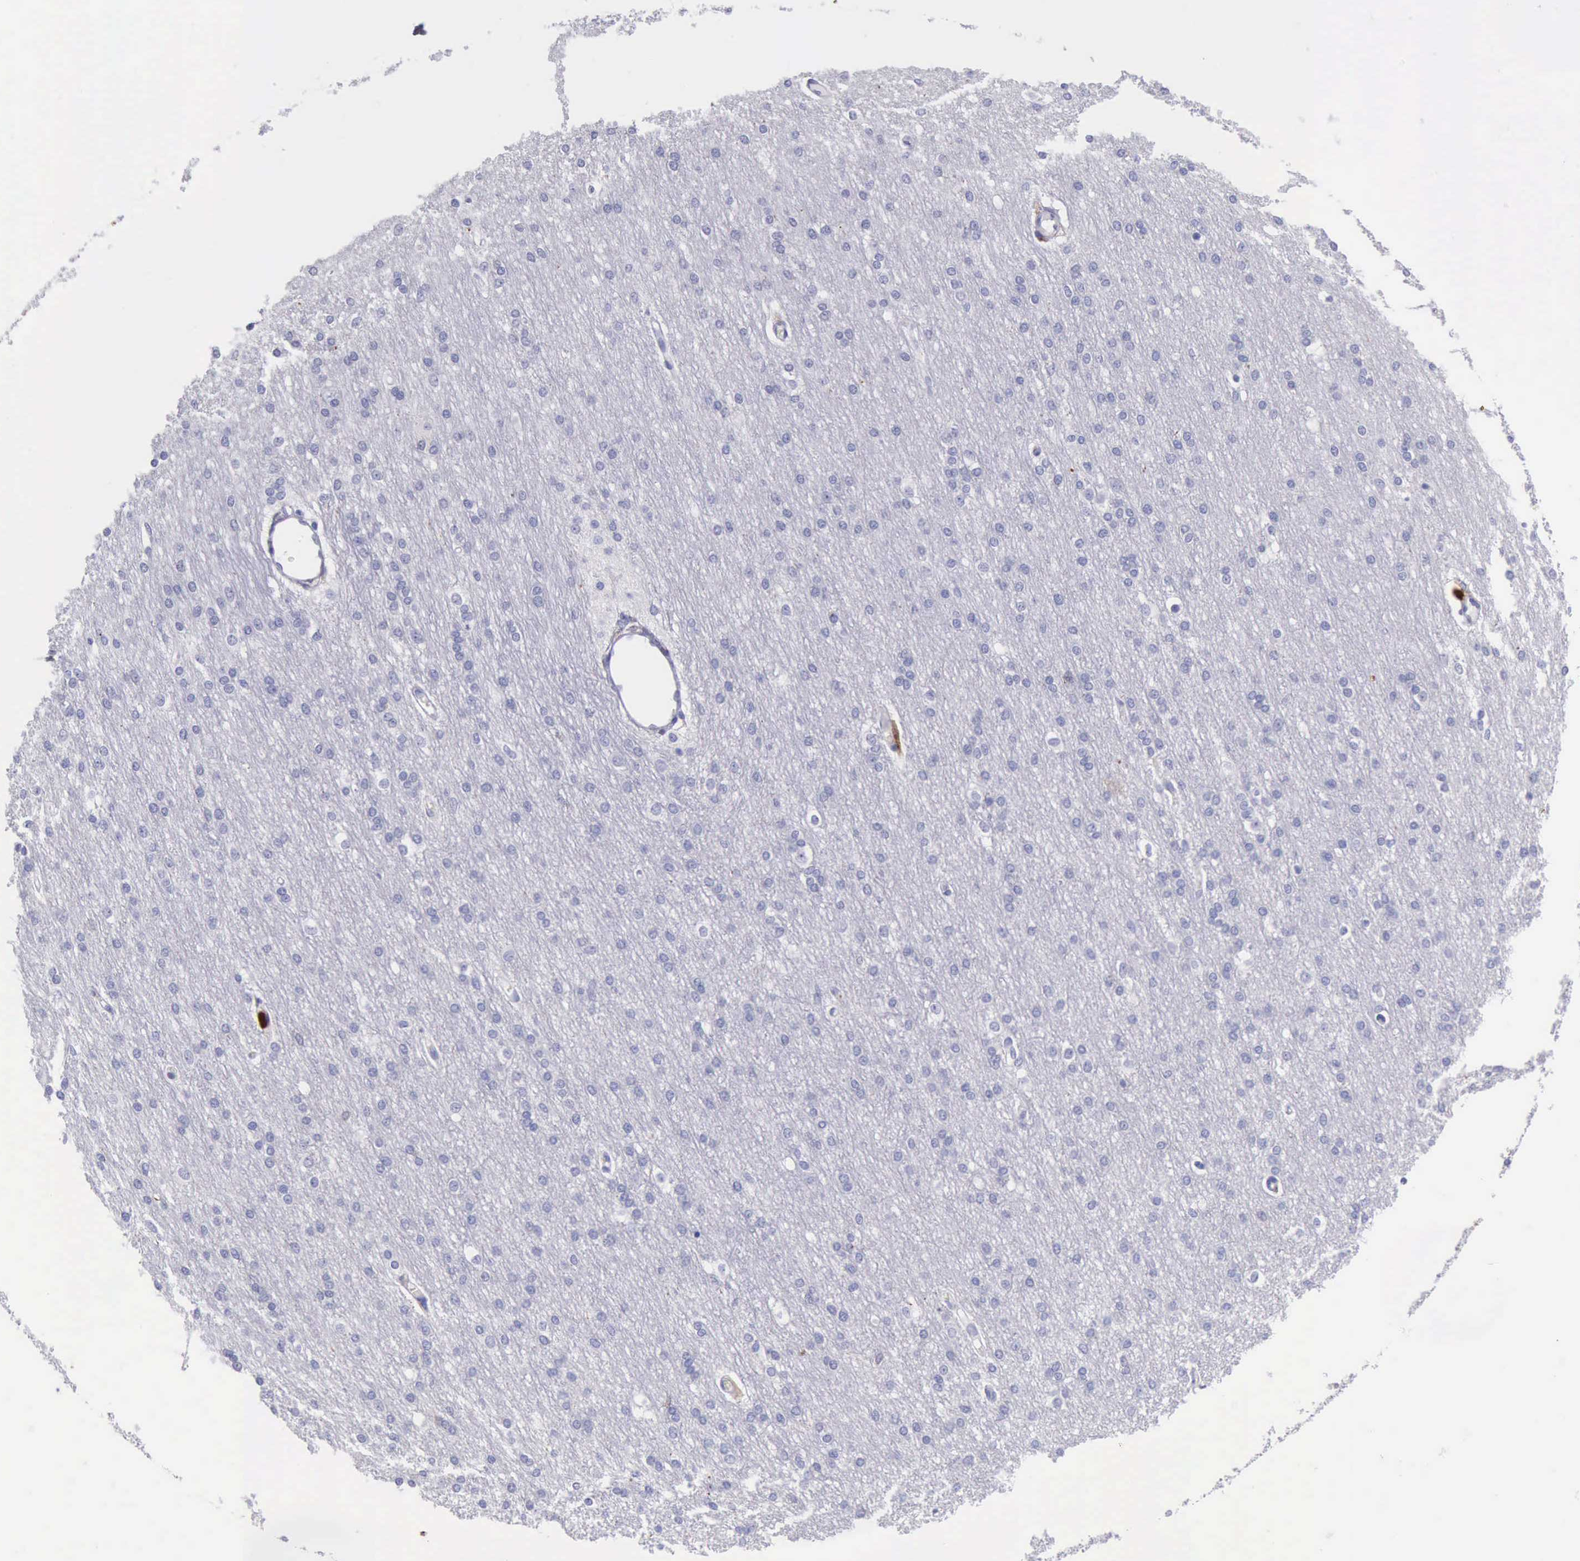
{"staining": {"intensity": "negative", "quantity": "none", "location": "none"}, "tissue": "cerebral cortex", "cell_type": "Endothelial cells", "image_type": "normal", "snomed": [{"axis": "morphology", "description": "Normal tissue, NOS"}, {"axis": "morphology", "description": "Inflammation, NOS"}, {"axis": "topography", "description": "Cerebral cortex"}], "caption": "A histopathology image of human cerebral cortex is negative for staining in endothelial cells. The staining is performed using DAB brown chromogen with nuclei counter-stained in using hematoxylin.", "gene": "CSTA", "patient": {"sex": "male", "age": 6}}